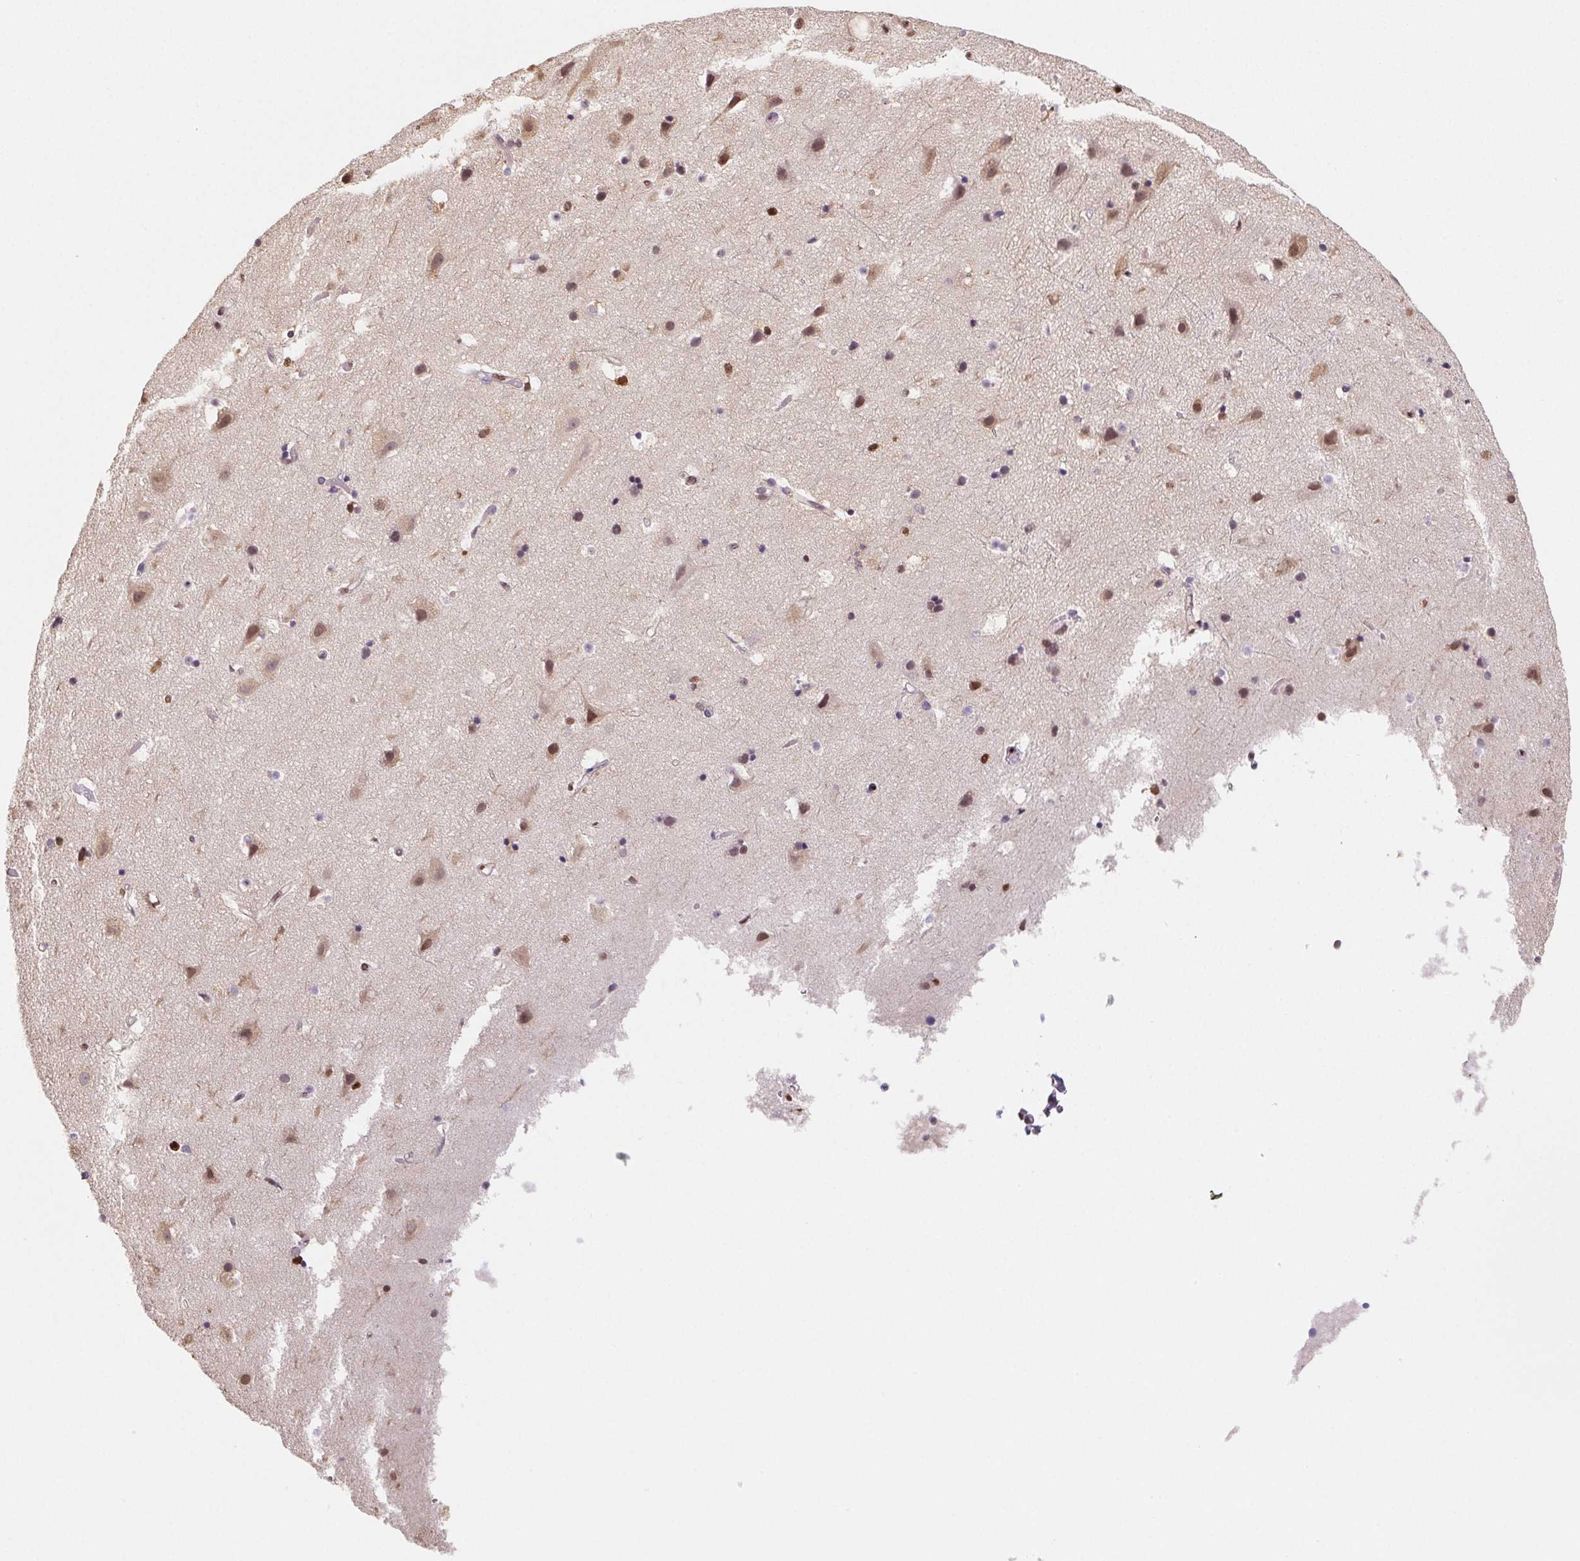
{"staining": {"intensity": "moderate", "quantity": "25%-75%", "location": "nuclear"}, "tissue": "cerebral cortex", "cell_type": "Endothelial cells", "image_type": "normal", "snomed": [{"axis": "morphology", "description": "Normal tissue, NOS"}, {"axis": "topography", "description": "Cerebral cortex"}], "caption": "High-power microscopy captured an immunohistochemistry photomicrograph of normal cerebral cortex, revealing moderate nuclear staining in about 25%-75% of endothelial cells.", "gene": "SETSIP", "patient": {"sex": "female", "age": 52}}